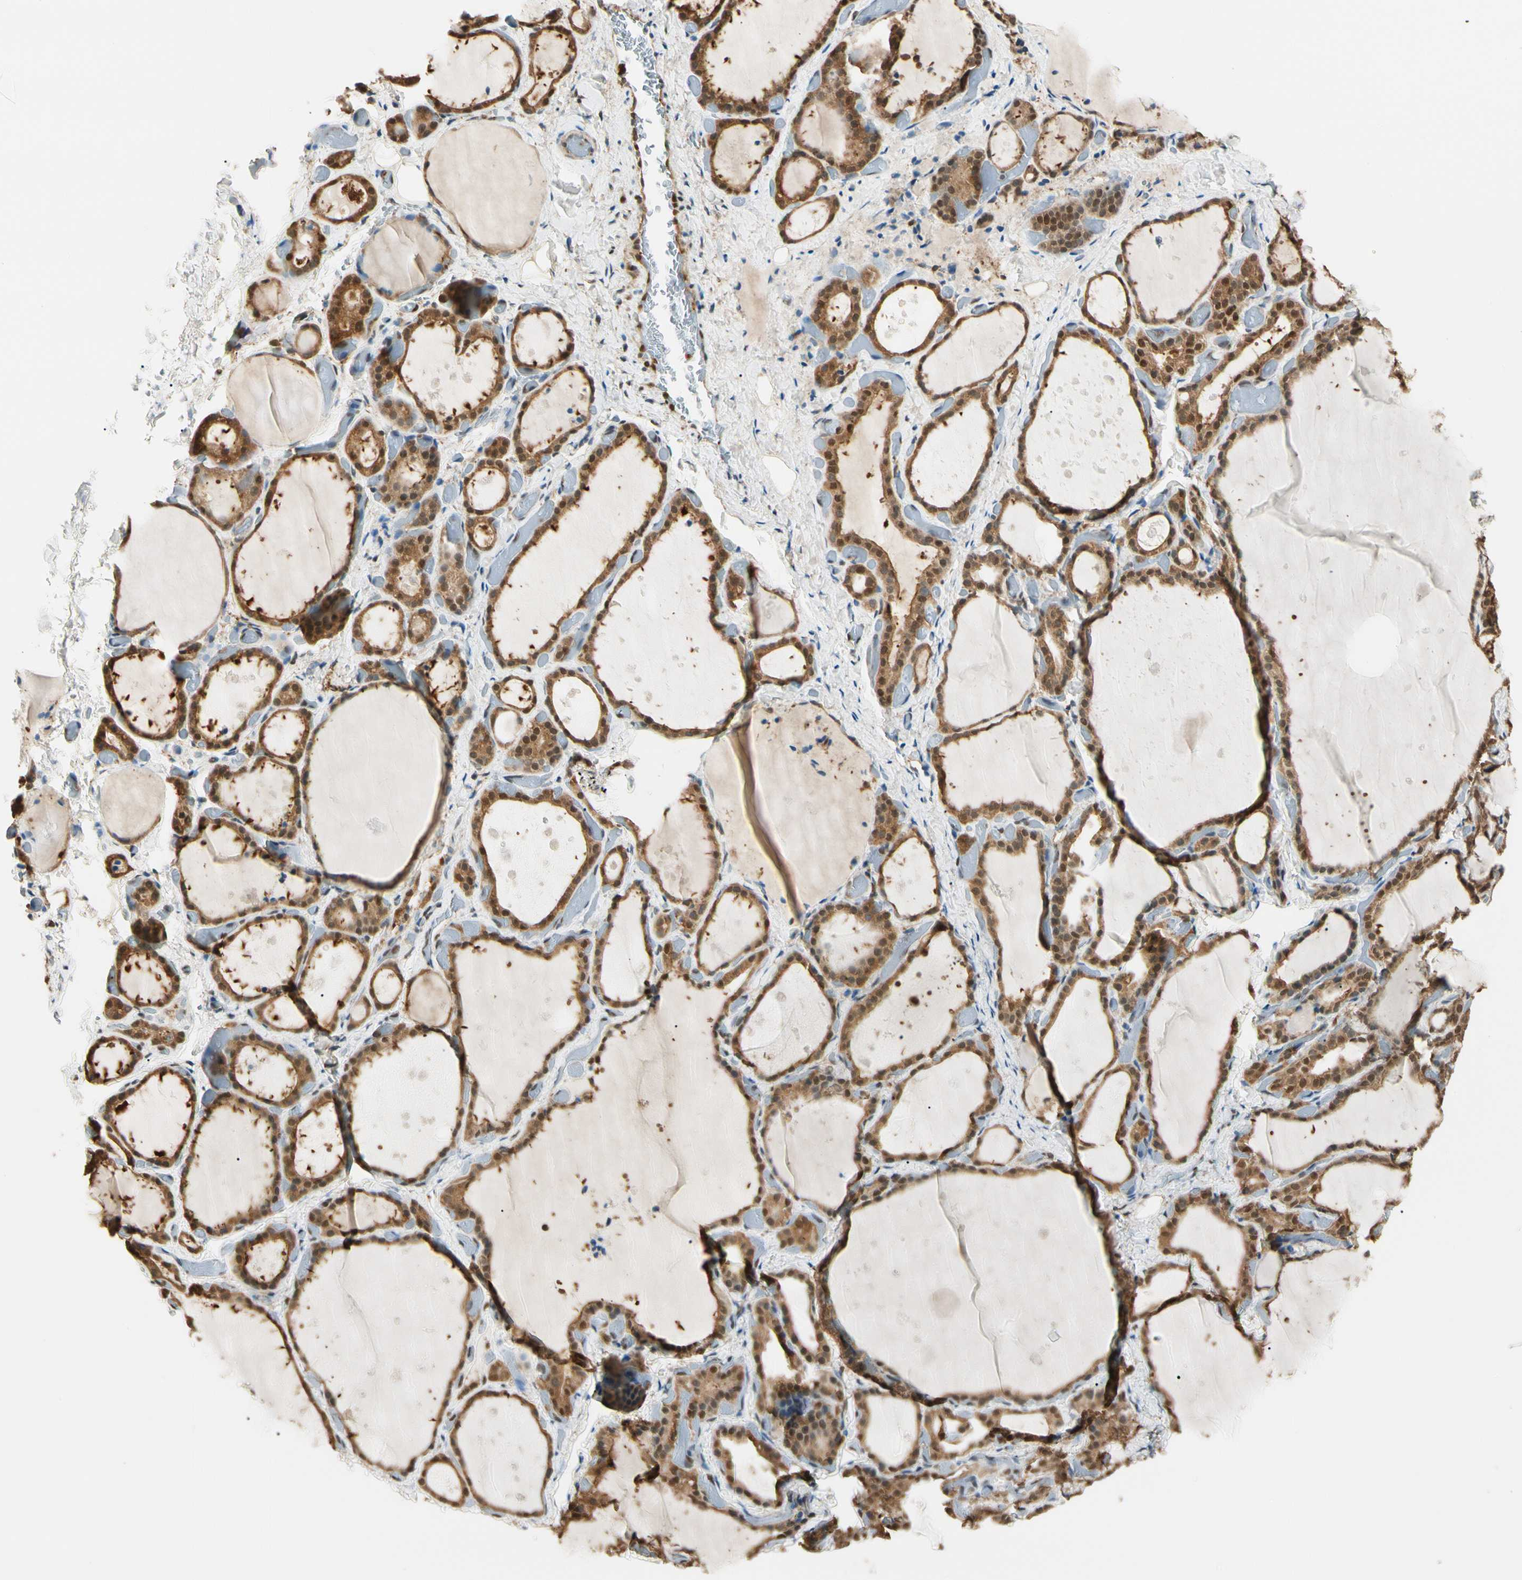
{"staining": {"intensity": "moderate", "quantity": ">75%", "location": "cytoplasmic/membranous,nuclear"}, "tissue": "thyroid gland", "cell_type": "Glandular cells", "image_type": "normal", "snomed": [{"axis": "morphology", "description": "Normal tissue, NOS"}, {"axis": "topography", "description": "Thyroid gland"}], "caption": "Protein staining of normal thyroid gland reveals moderate cytoplasmic/membranous,nuclear positivity in approximately >75% of glandular cells. (DAB (3,3'-diaminobenzidine) IHC, brown staining for protein, blue staining for nuclei).", "gene": "PNCK", "patient": {"sex": "female", "age": 44}}